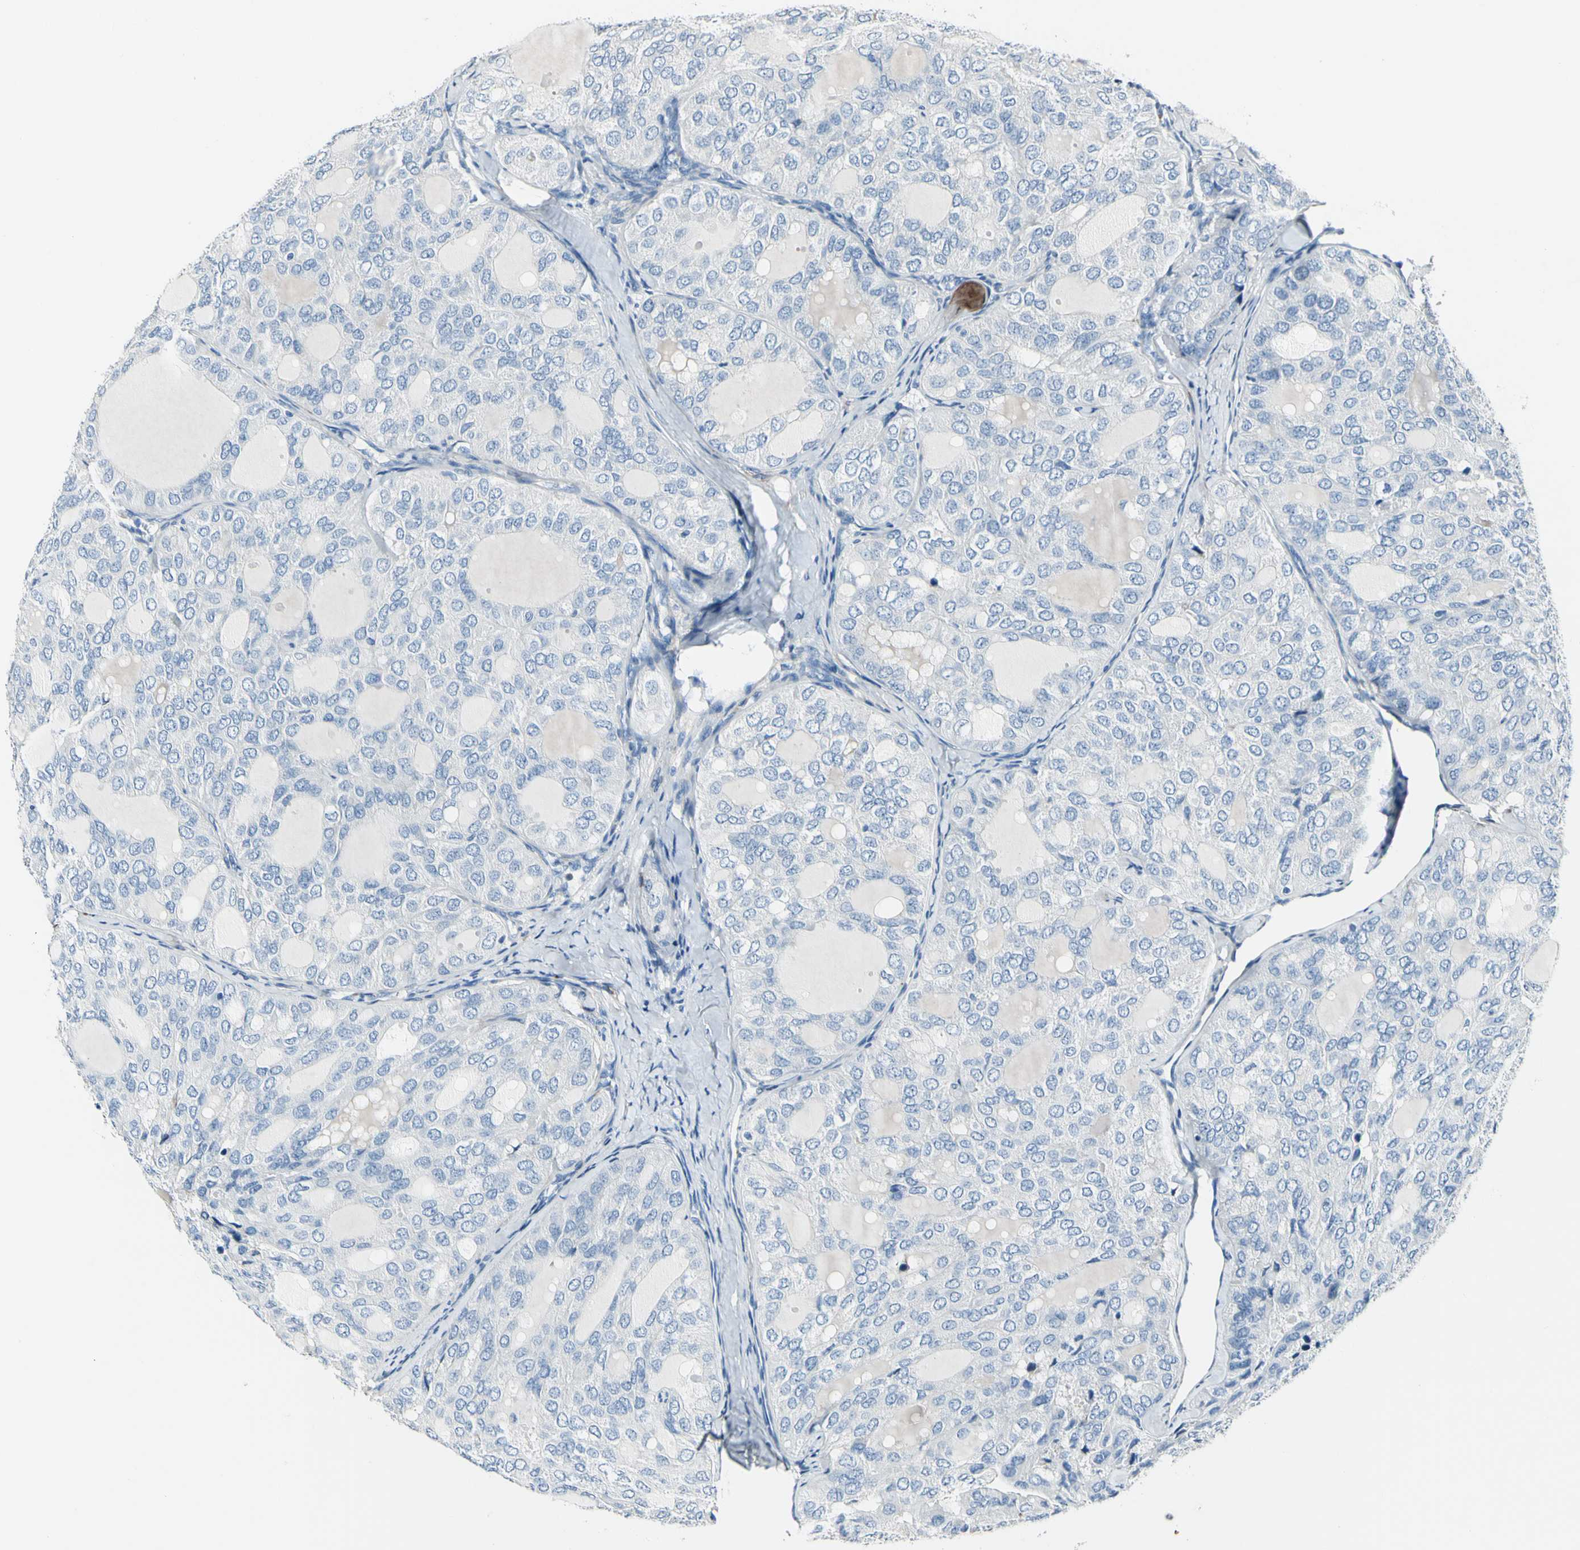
{"staining": {"intensity": "negative", "quantity": "none", "location": "none"}, "tissue": "thyroid cancer", "cell_type": "Tumor cells", "image_type": "cancer", "snomed": [{"axis": "morphology", "description": "Follicular adenoma carcinoma, NOS"}, {"axis": "topography", "description": "Thyroid gland"}], "caption": "This is a micrograph of IHC staining of thyroid cancer (follicular adenoma carcinoma), which shows no staining in tumor cells.", "gene": "COL6A3", "patient": {"sex": "male", "age": 75}}